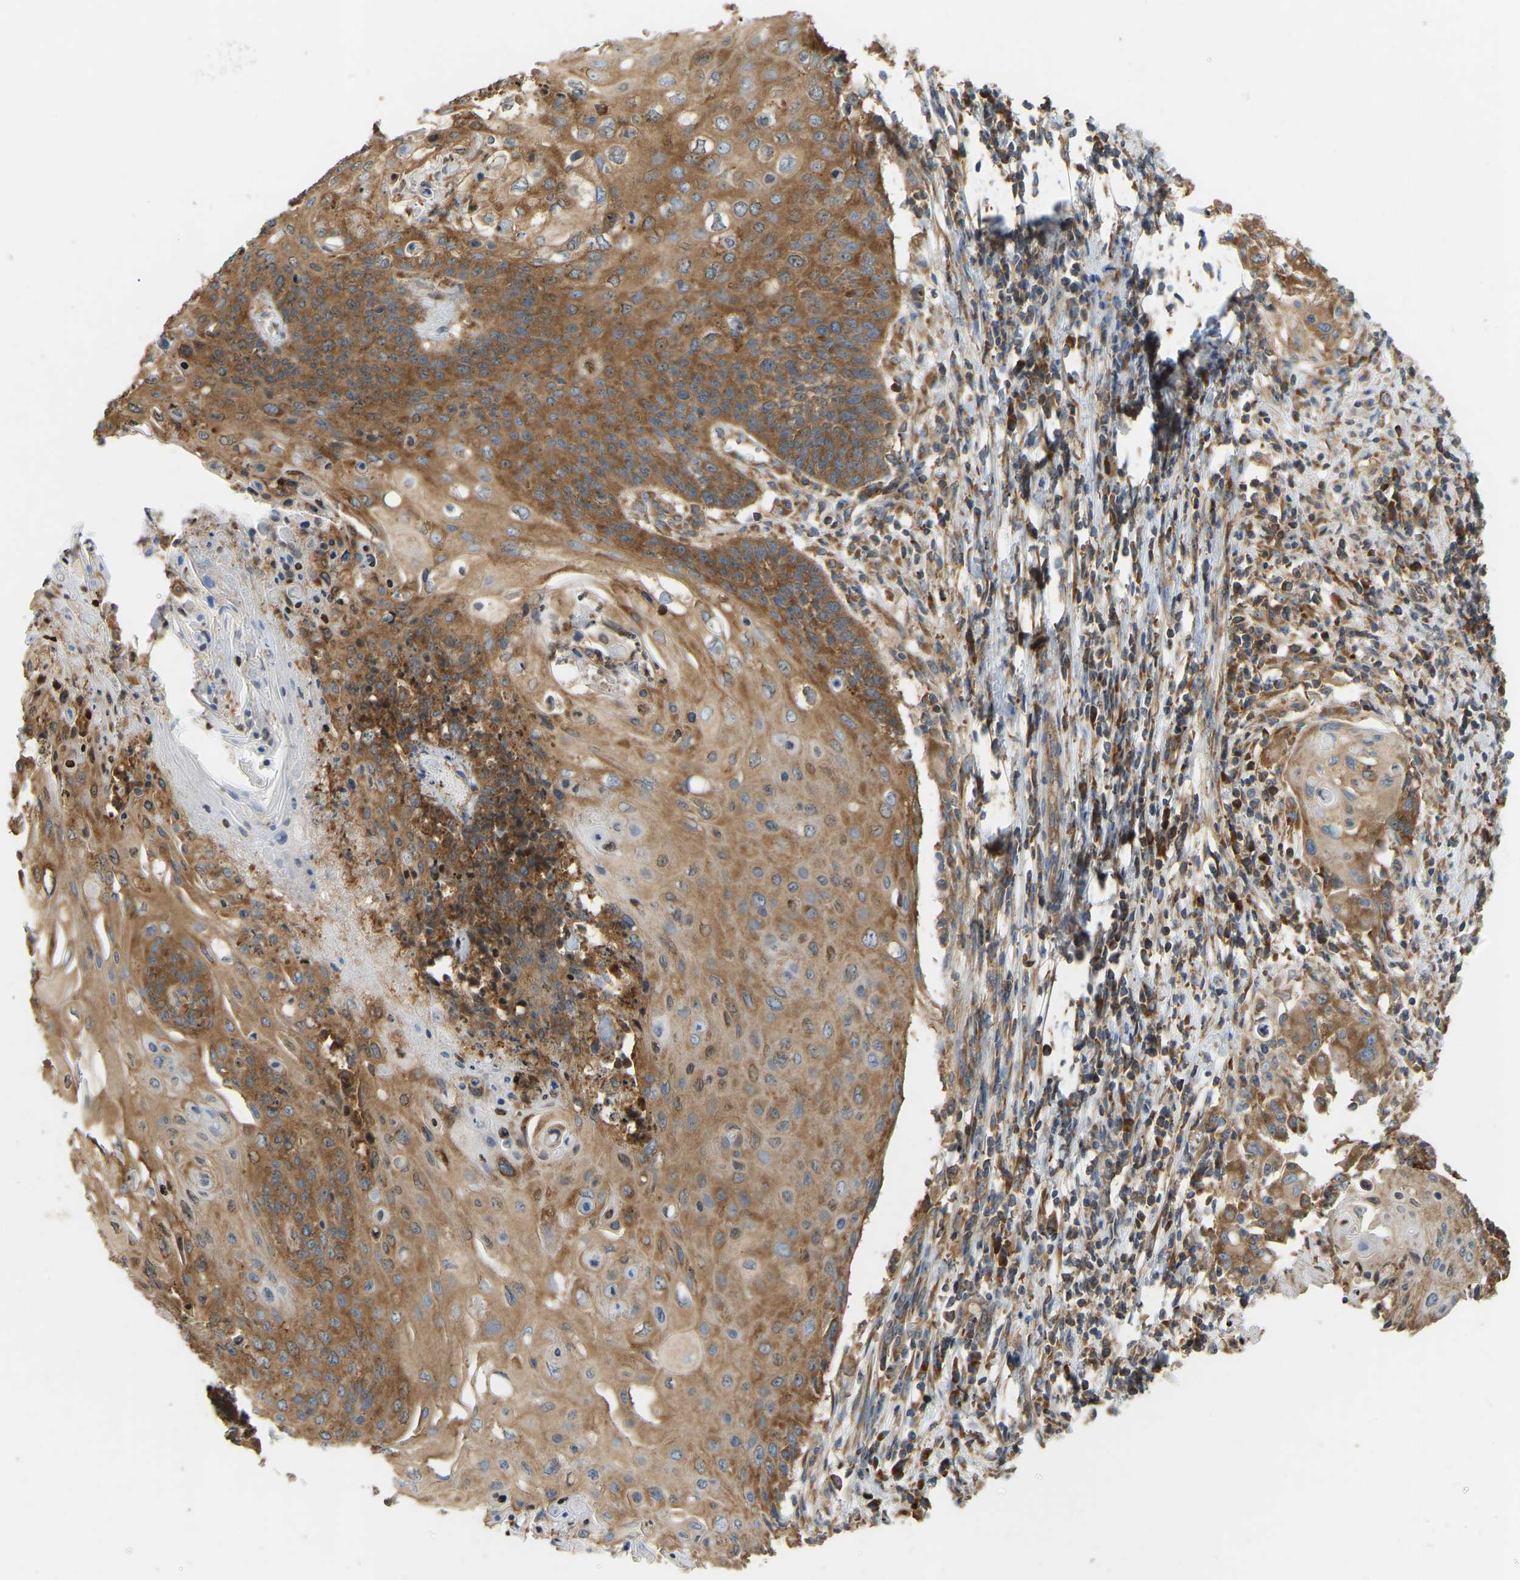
{"staining": {"intensity": "moderate", "quantity": ">75%", "location": "cytoplasmic/membranous"}, "tissue": "cervical cancer", "cell_type": "Tumor cells", "image_type": "cancer", "snomed": [{"axis": "morphology", "description": "Squamous cell carcinoma, NOS"}, {"axis": "topography", "description": "Cervix"}], "caption": "Immunohistochemical staining of human cervical cancer (squamous cell carcinoma) displays moderate cytoplasmic/membranous protein expression in about >75% of tumor cells.", "gene": "RPS6KB2", "patient": {"sex": "female", "age": 39}}